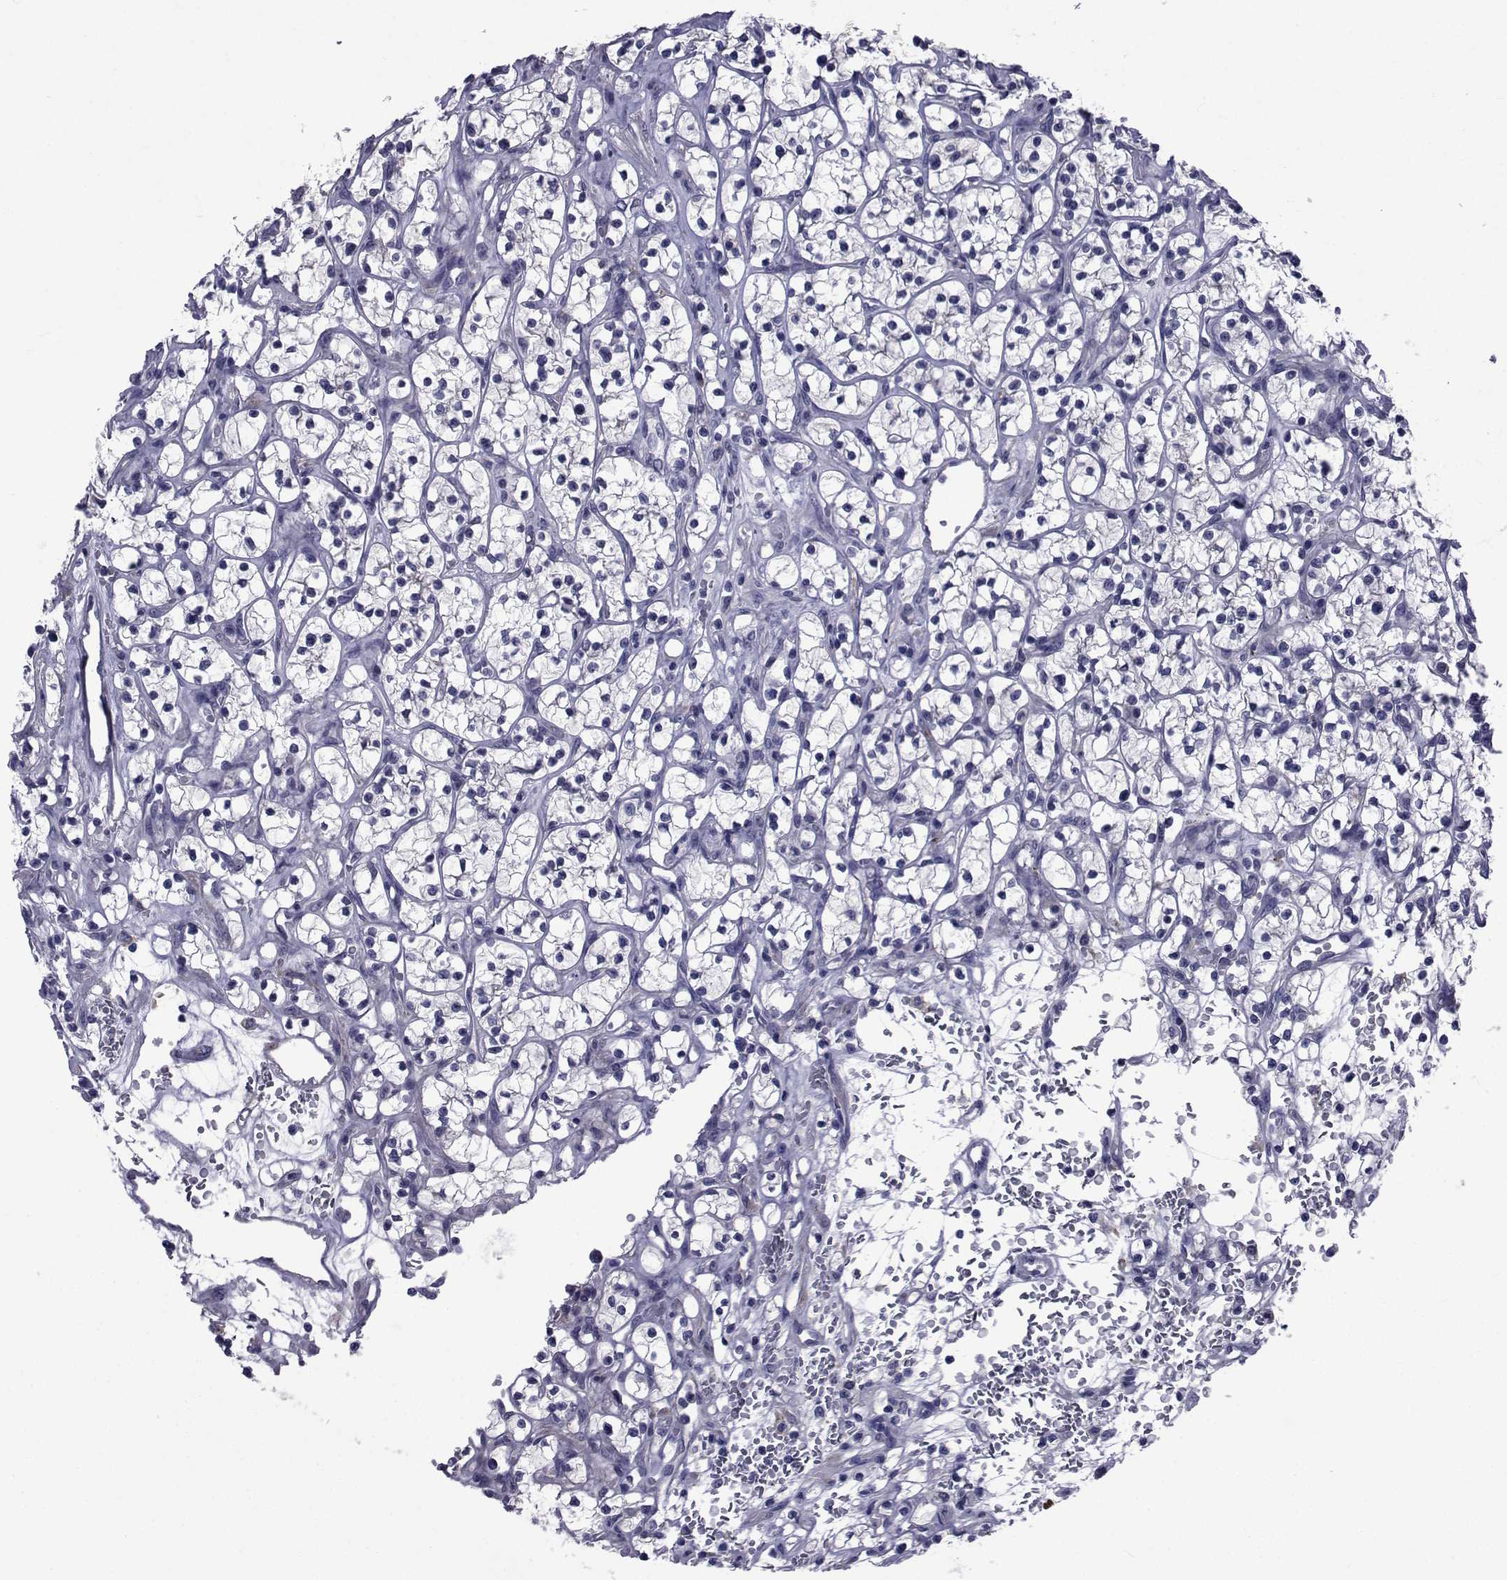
{"staining": {"intensity": "negative", "quantity": "none", "location": "none"}, "tissue": "renal cancer", "cell_type": "Tumor cells", "image_type": "cancer", "snomed": [{"axis": "morphology", "description": "Adenocarcinoma, NOS"}, {"axis": "topography", "description": "Kidney"}], "caption": "Tumor cells show no significant expression in renal adenocarcinoma. The staining is performed using DAB (3,3'-diaminobenzidine) brown chromogen with nuclei counter-stained in using hematoxylin.", "gene": "SEMA5B", "patient": {"sex": "female", "age": 64}}